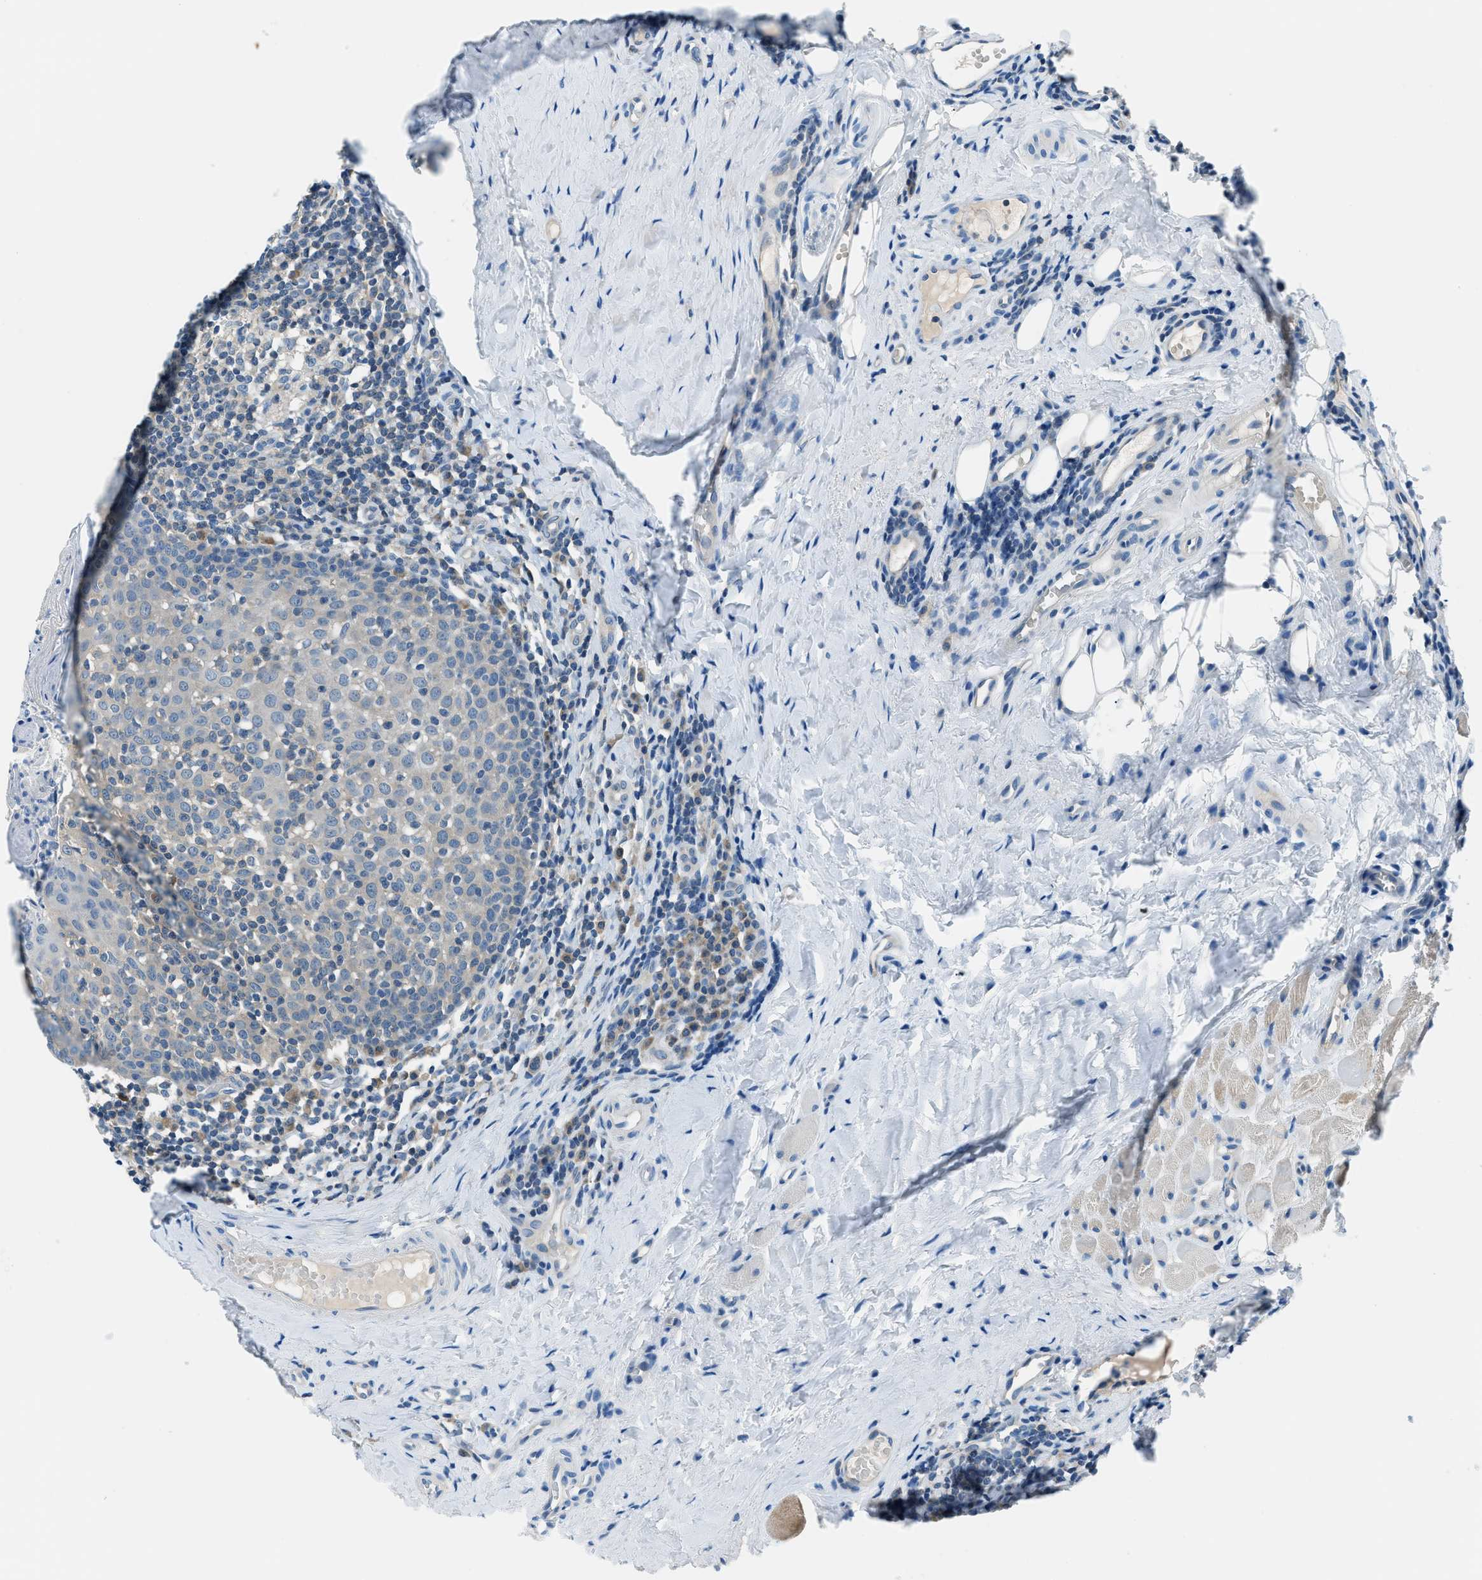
{"staining": {"intensity": "weak", "quantity": "25%-75%", "location": "cytoplasmic/membranous"}, "tissue": "tonsil", "cell_type": "Germinal center cells", "image_type": "normal", "snomed": [{"axis": "morphology", "description": "Normal tissue, NOS"}, {"axis": "topography", "description": "Tonsil"}], "caption": "This image demonstrates IHC staining of benign tonsil, with low weak cytoplasmic/membranous positivity in approximately 25%-75% of germinal center cells.", "gene": "ACP1", "patient": {"sex": "female", "age": 19}}